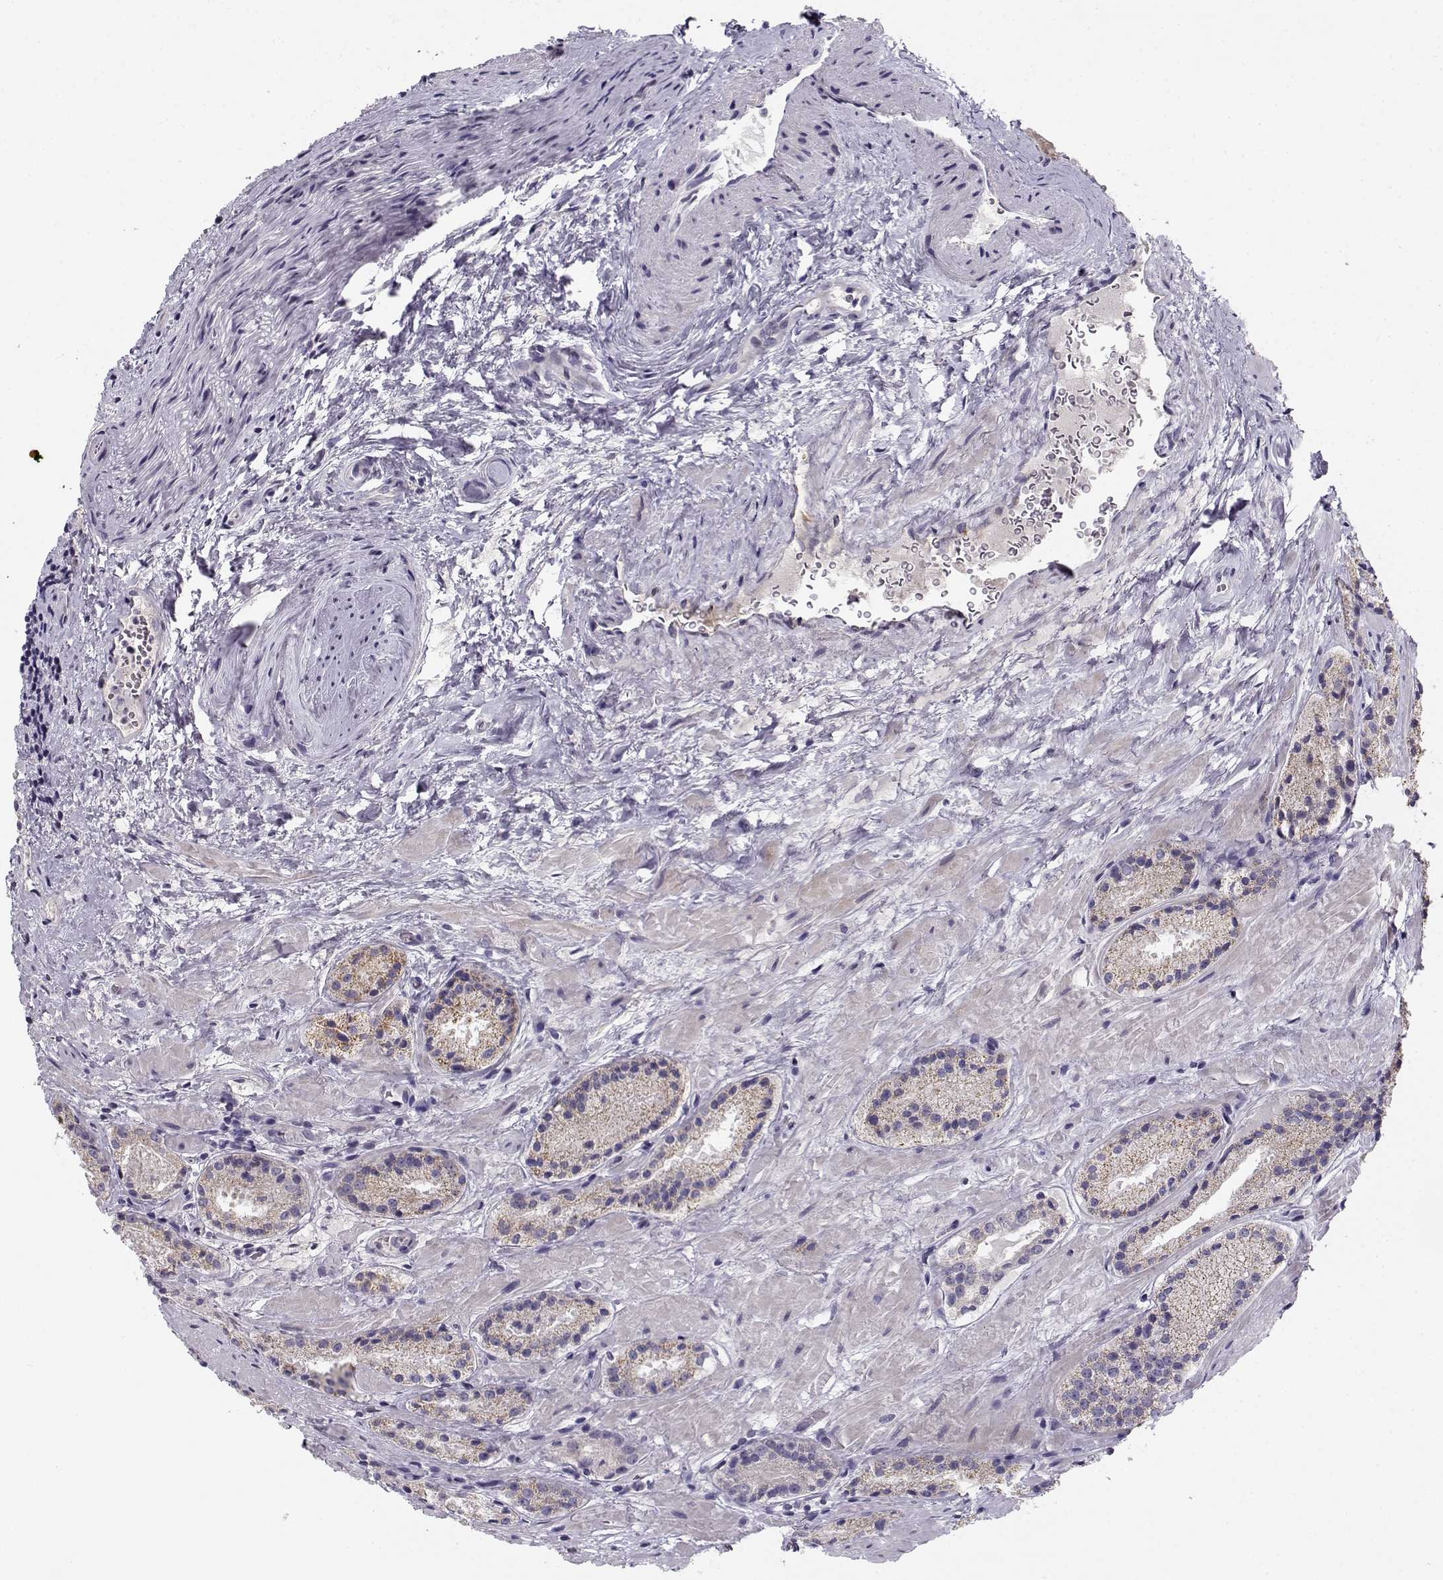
{"staining": {"intensity": "weak", "quantity": "25%-75%", "location": "cytoplasmic/membranous"}, "tissue": "prostate cancer", "cell_type": "Tumor cells", "image_type": "cancer", "snomed": [{"axis": "morphology", "description": "Adenocarcinoma, NOS"}, {"axis": "morphology", "description": "Adenocarcinoma, High grade"}, {"axis": "topography", "description": "Prostate"}], "caption": "There is low levels of weak cytoplasmic/membranous positivity in tumor cells of prostate cancer, as demonstrated by immunohistochemical staining (brown color).", "gene": "DDX25", "patient": {"sex": "male", "age": 62}}